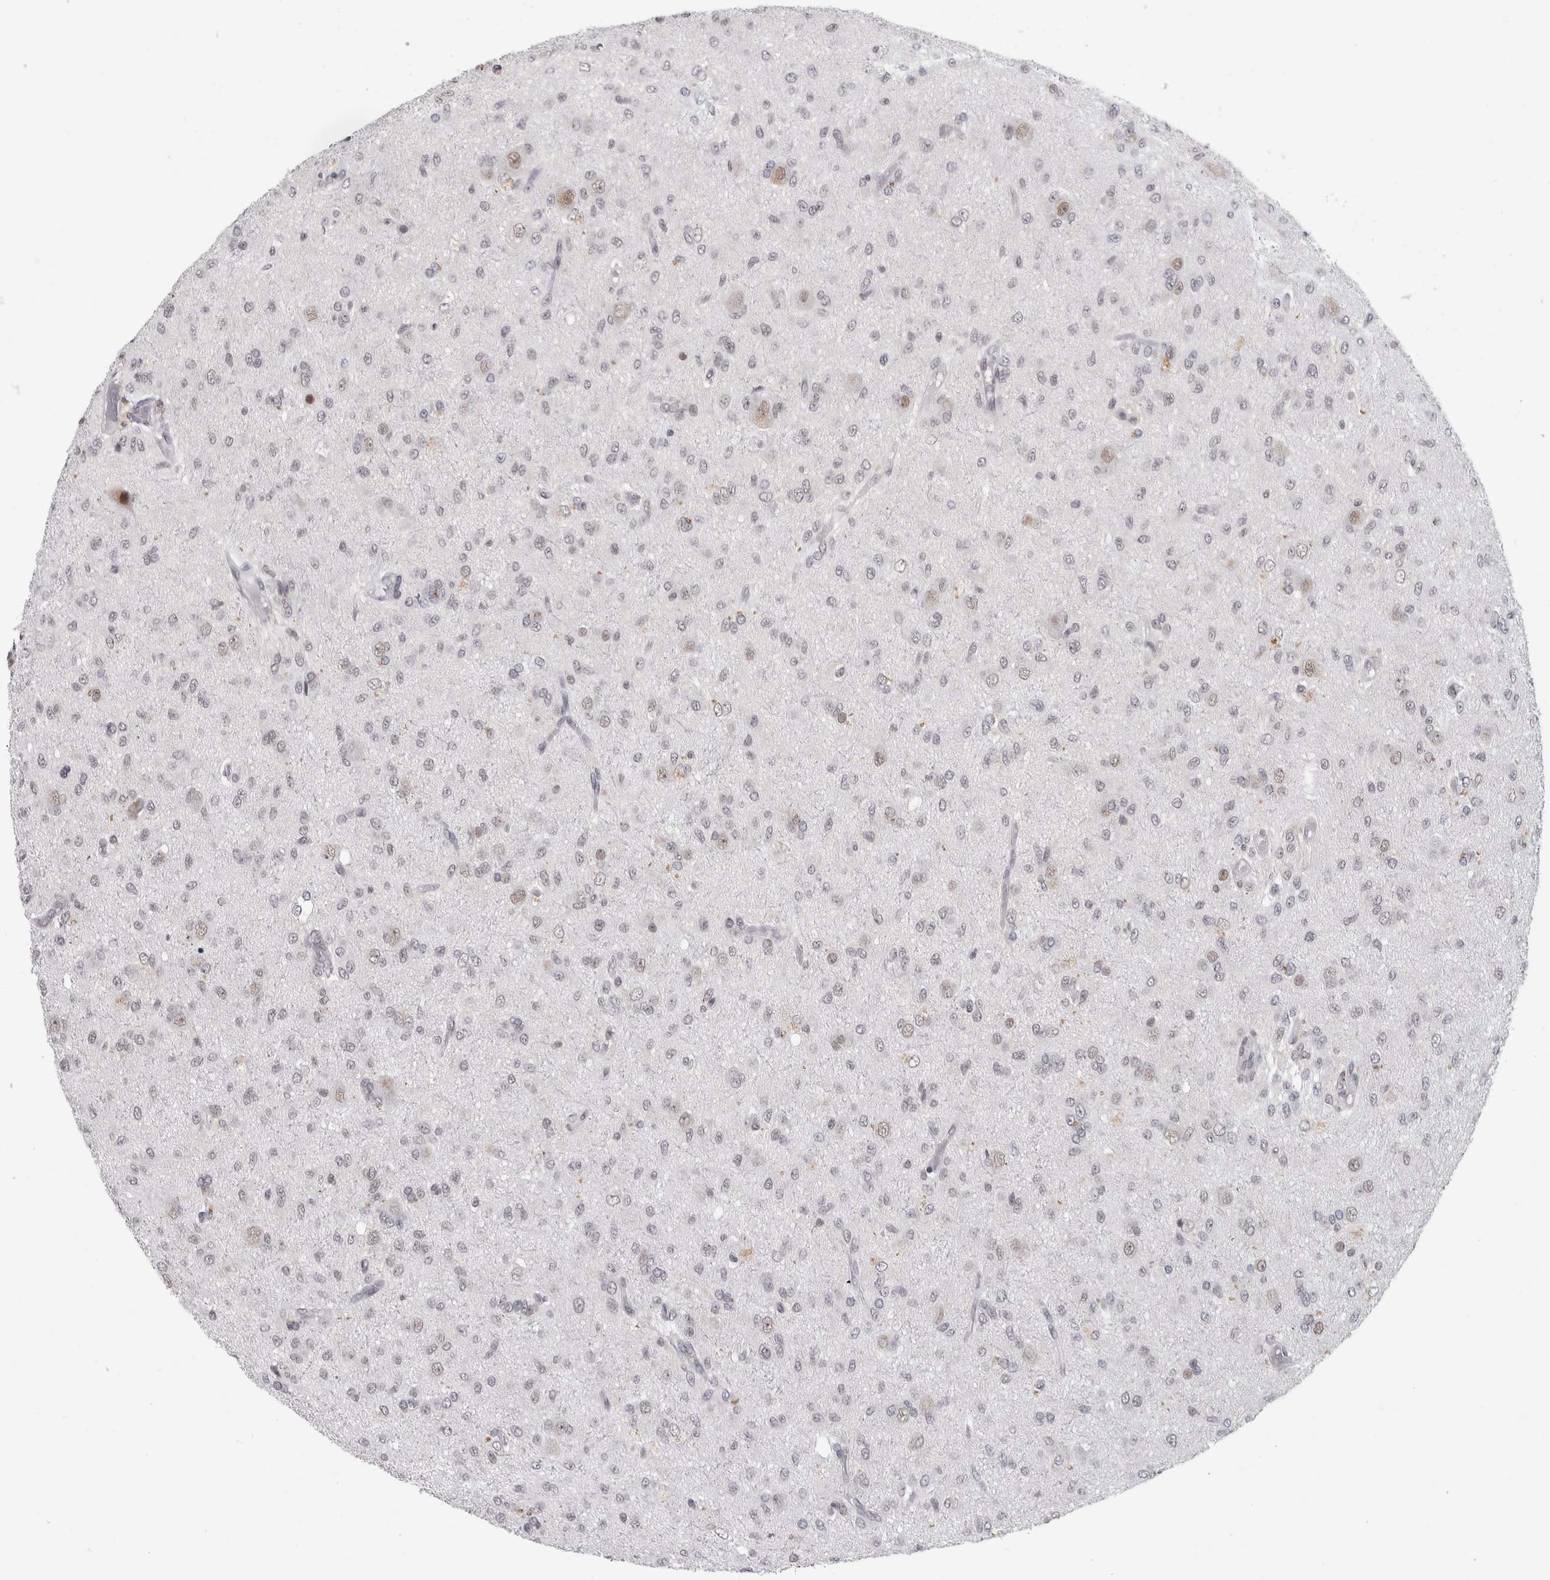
{"staining": {"intensity": "weak", "quantity": "<25%", "location": "nuclear"}, "tissue": "glioma", "cell_type": "Tumor cells", "image_type": "cancer", "snomed": [{"axis": "morphology", "description": "Glioma, malignant, High grade"}, {"axis": "topography", "description": "Brain"}], "caption": "The immunohistochemistry (IHC) photomicrograph has no significant positivity in tumor cells of glioma tissue.", "gene": "PSMB2", "patient": {"sex": "female", "age": 59}}